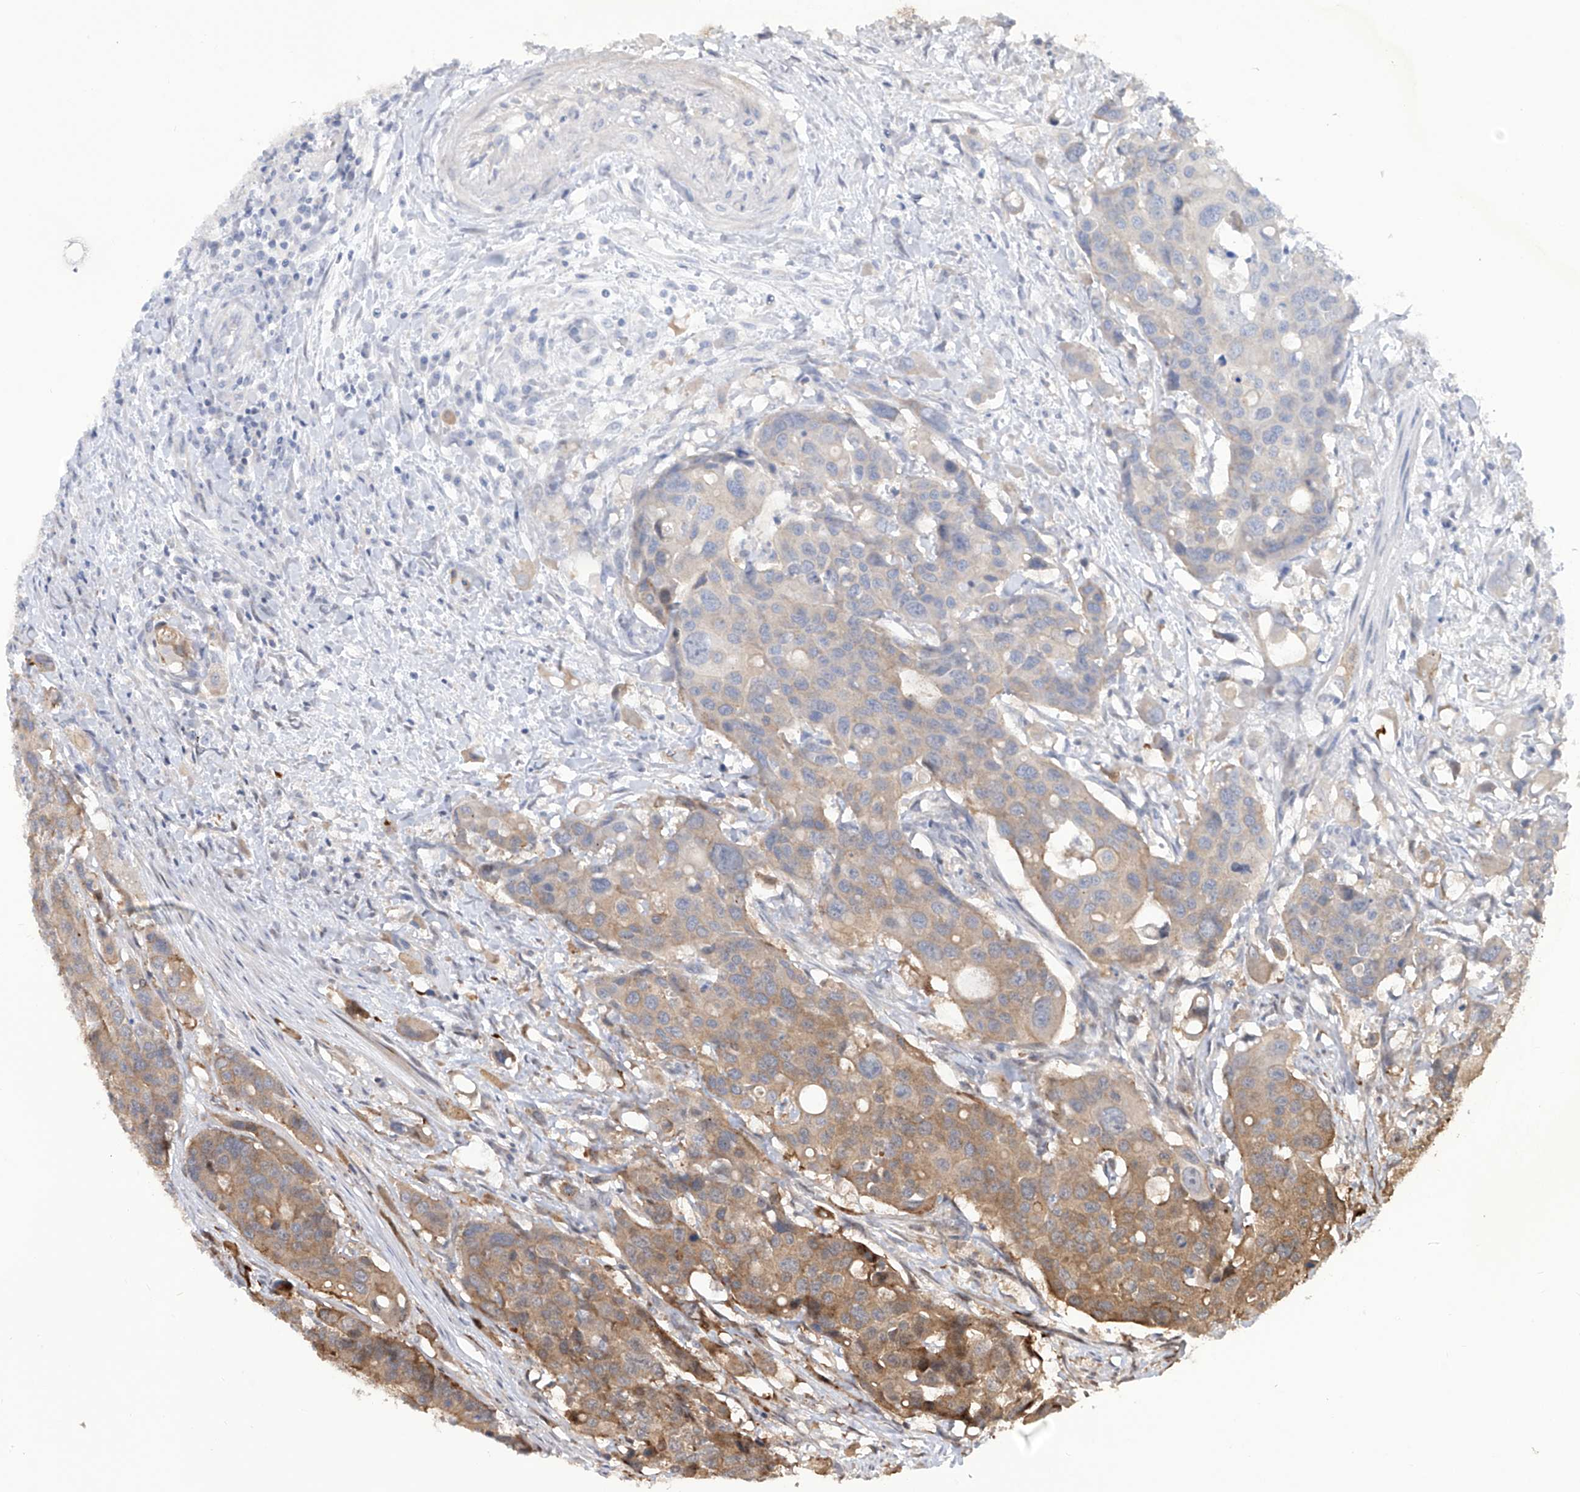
{"staining": {"intensity": "moderate", "quantity": "<25%", "location": "cytoplasmic/membranous"}, "tissue": "colorectal cancer", "cell_type": "Tumor cells", "image_type": "cancer", "snomed": [{"axis": "morphology", "description": "Adenocarcinoma, NOS"}, {"axis": "topography", "description": "Colon"}], "caption": "Moderate cytoplasmic/membranous protein positivity is appreciated in about <25% of tumor cells in colorectal cancer.", "gene": "LRRC1", "patient": {"sex": "male", "age": 77}}